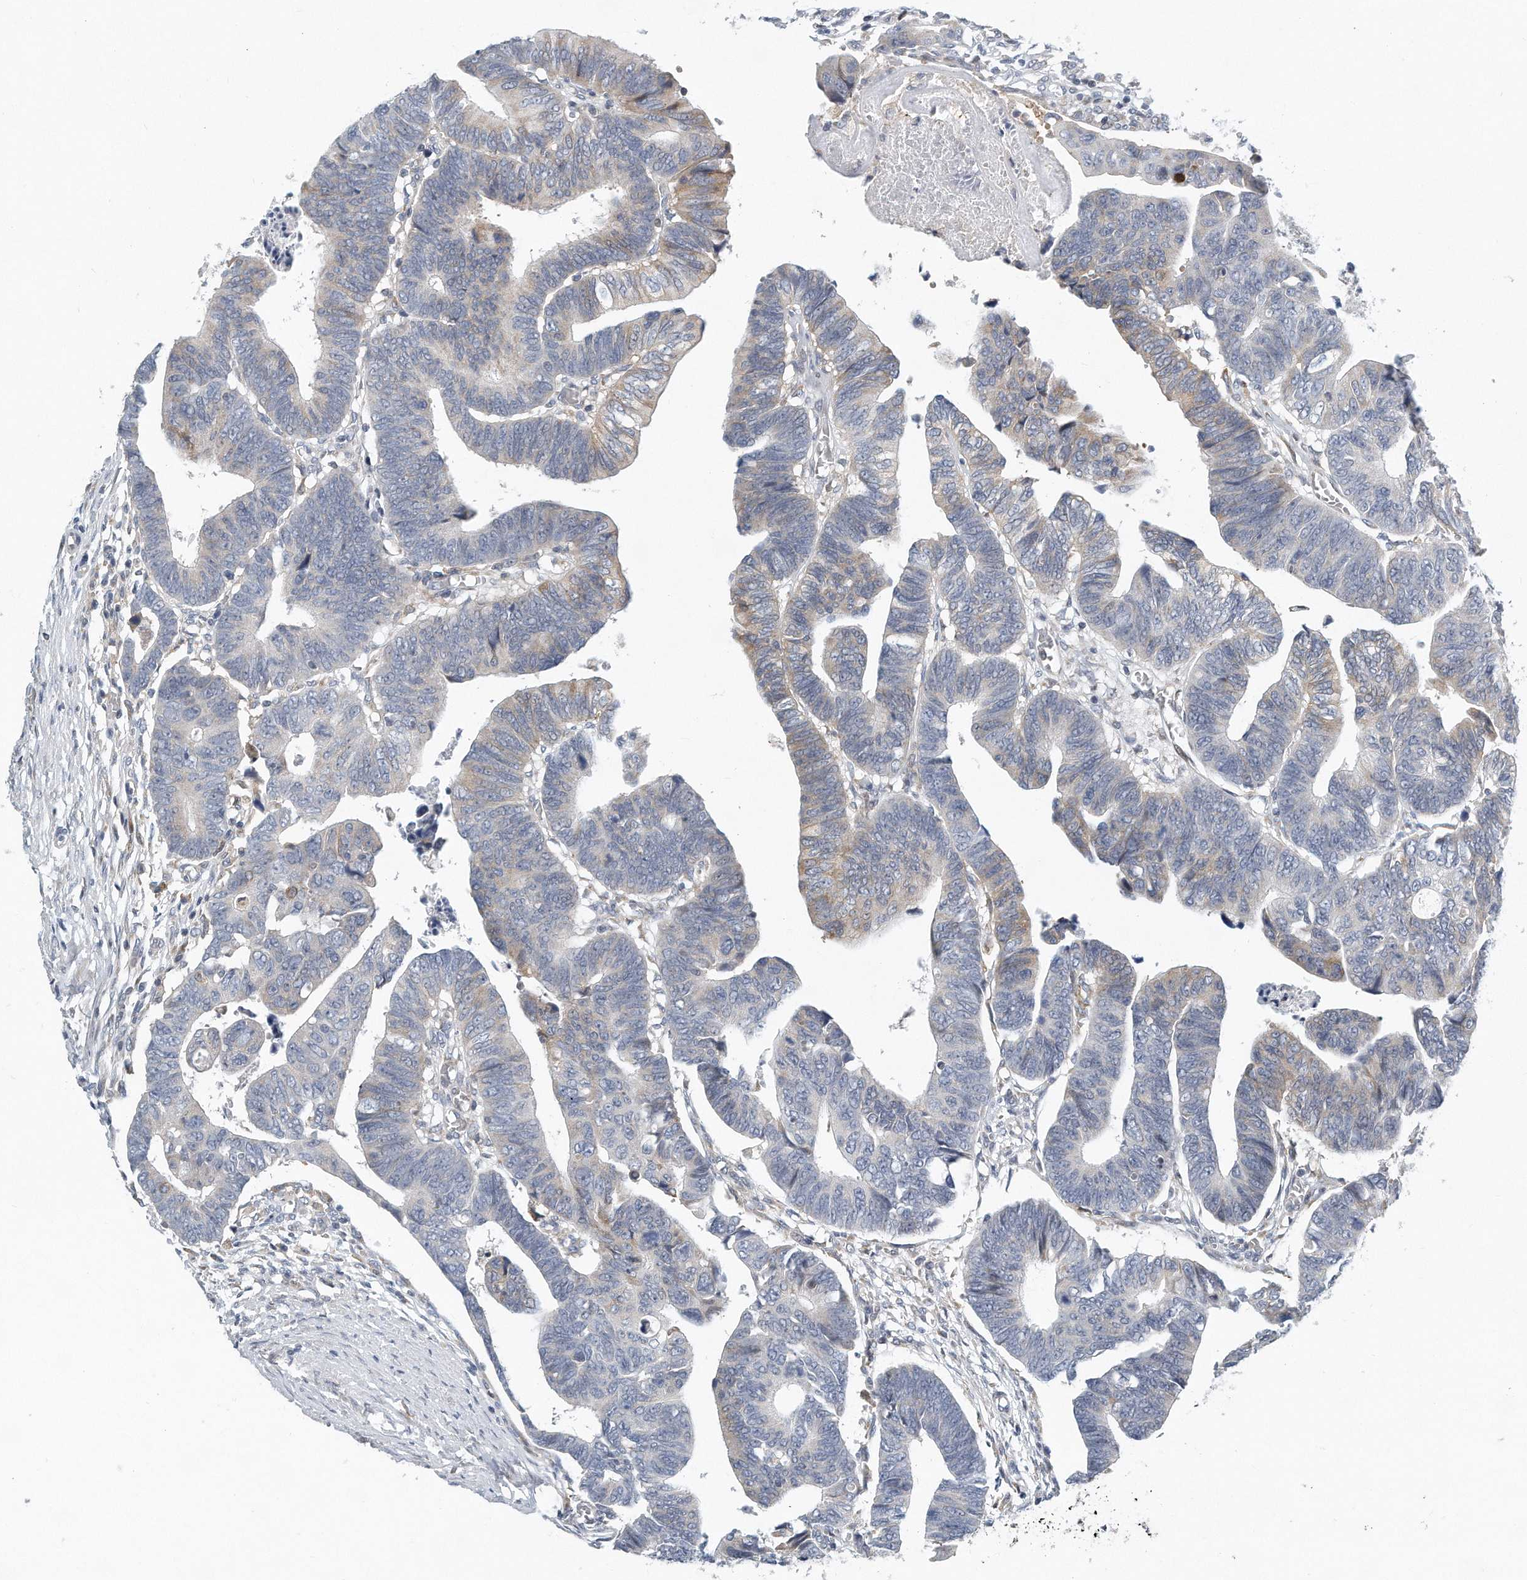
{"staining": {"intensity": "weak", "quantity": "<25%", "location": "cytoplasmic/membranous"}, "tissue": "colorectal cancer", "cell_type": "Tumor cells", "image_type": "cancer", "snomed": [{"axis": "morphology", "description": "Adenocarcinoma, NOS"}, {"axis": "topography", "description": "Rectum"}], "caption": "Immunohistochemistry of adenocarcinoma (colorectal) shows no expression in tumor cells.", "gene": "VLDLR", "patient": {"sex": "female", "age": 65}}